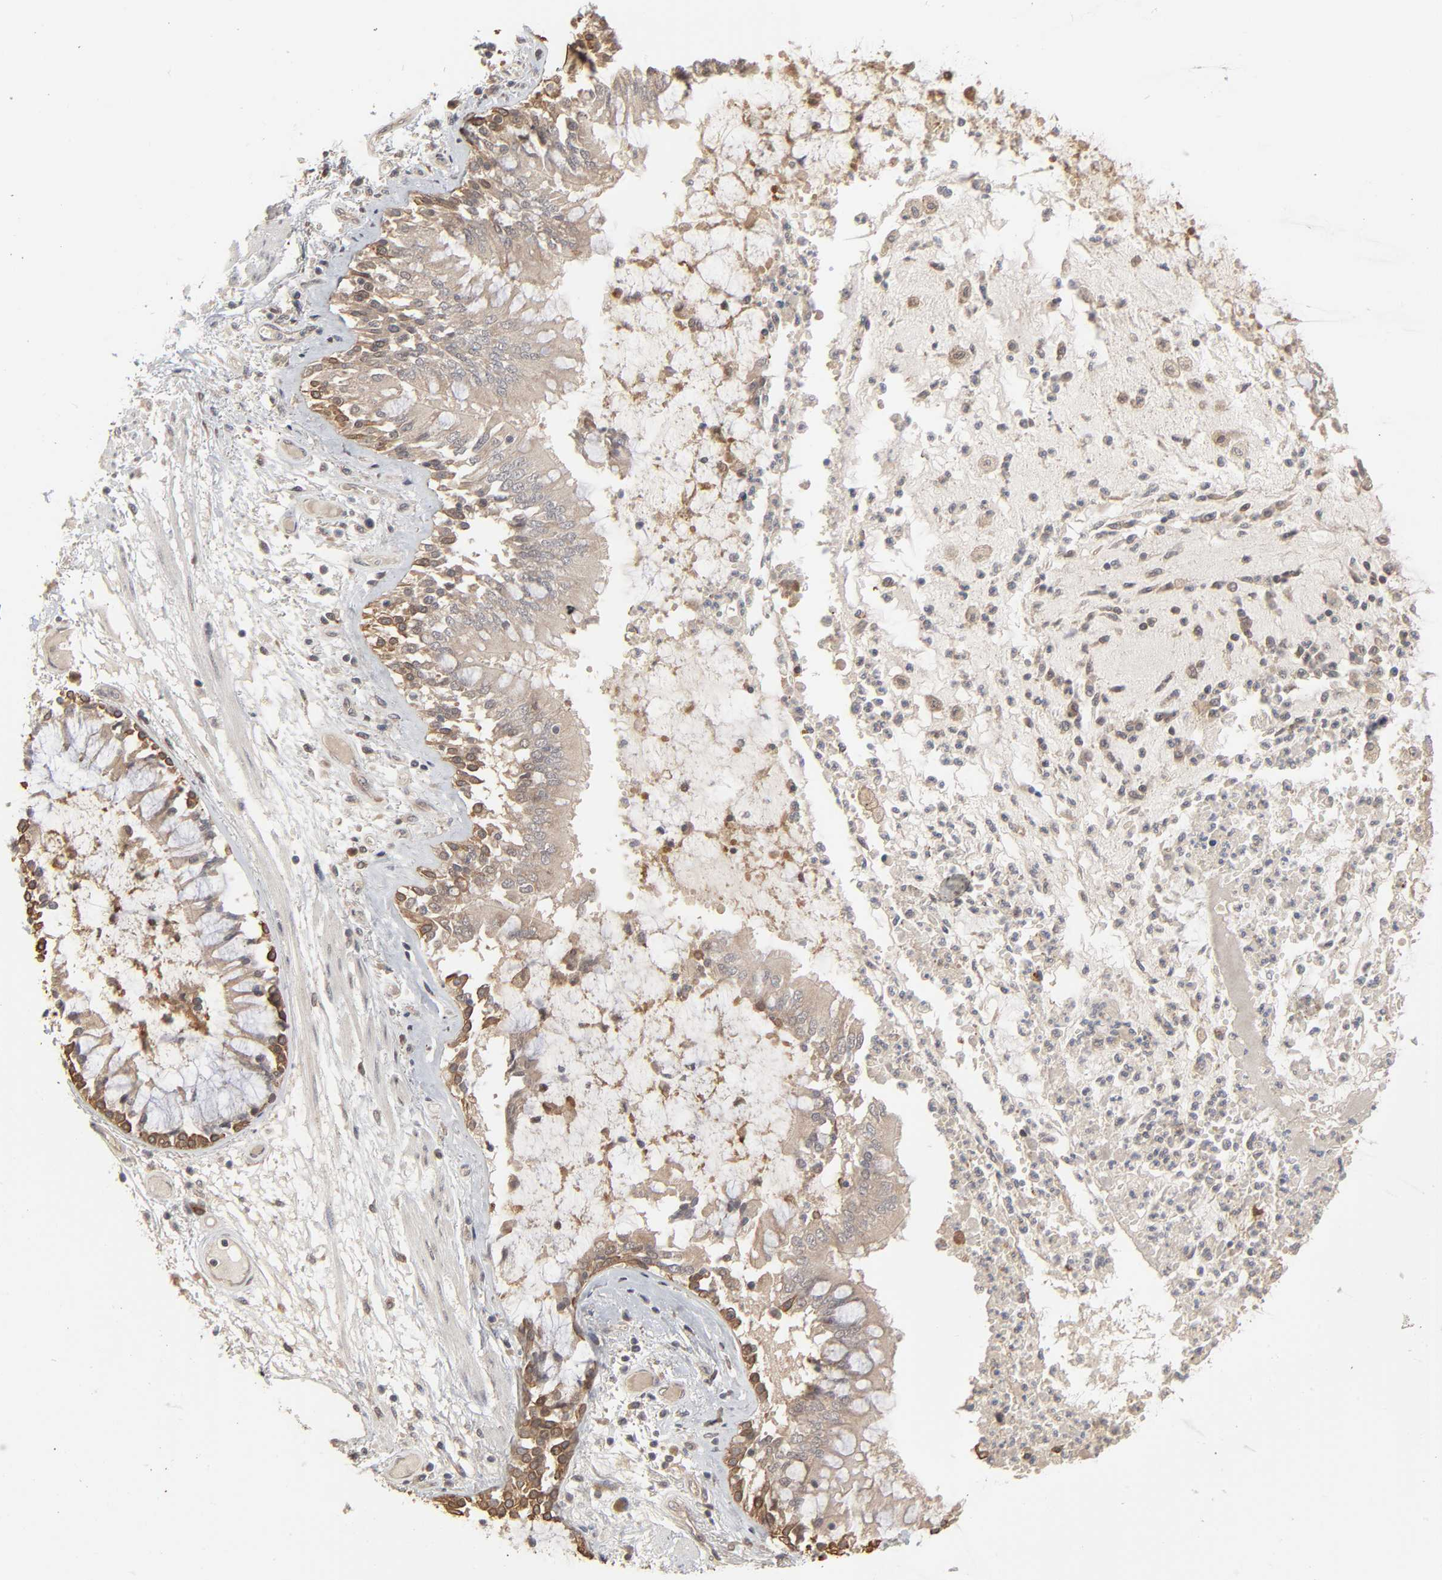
{"staining": {"intensity": "moderate", "quantity": ">75%", "location": "cytoplasmic/membranous"}, "tissue": "bronchus", "cell_type": "Respiratory epithelial cells", "image_type": "normal", "snomed": [{"axis": "morphology", "description": "Normal tissue, NOS"}, {"axis": "topography", "description": "Cartilage tissue"}, {"axis": "topography", "description": "Bronchus"}, {"axis": "topography", "description": "Lung"}], "caption": "Immunohistochemistry (DAB) staining of benign bronchus shows moderate cytoplasmic/membranous protein expression in approximately >75% of respiratory epithelial cells. (DAB = brown stain, brightfield microscopy at high magnification).", "gene": "SCFD1", "patient": {"sex": "female", "age": 49}}